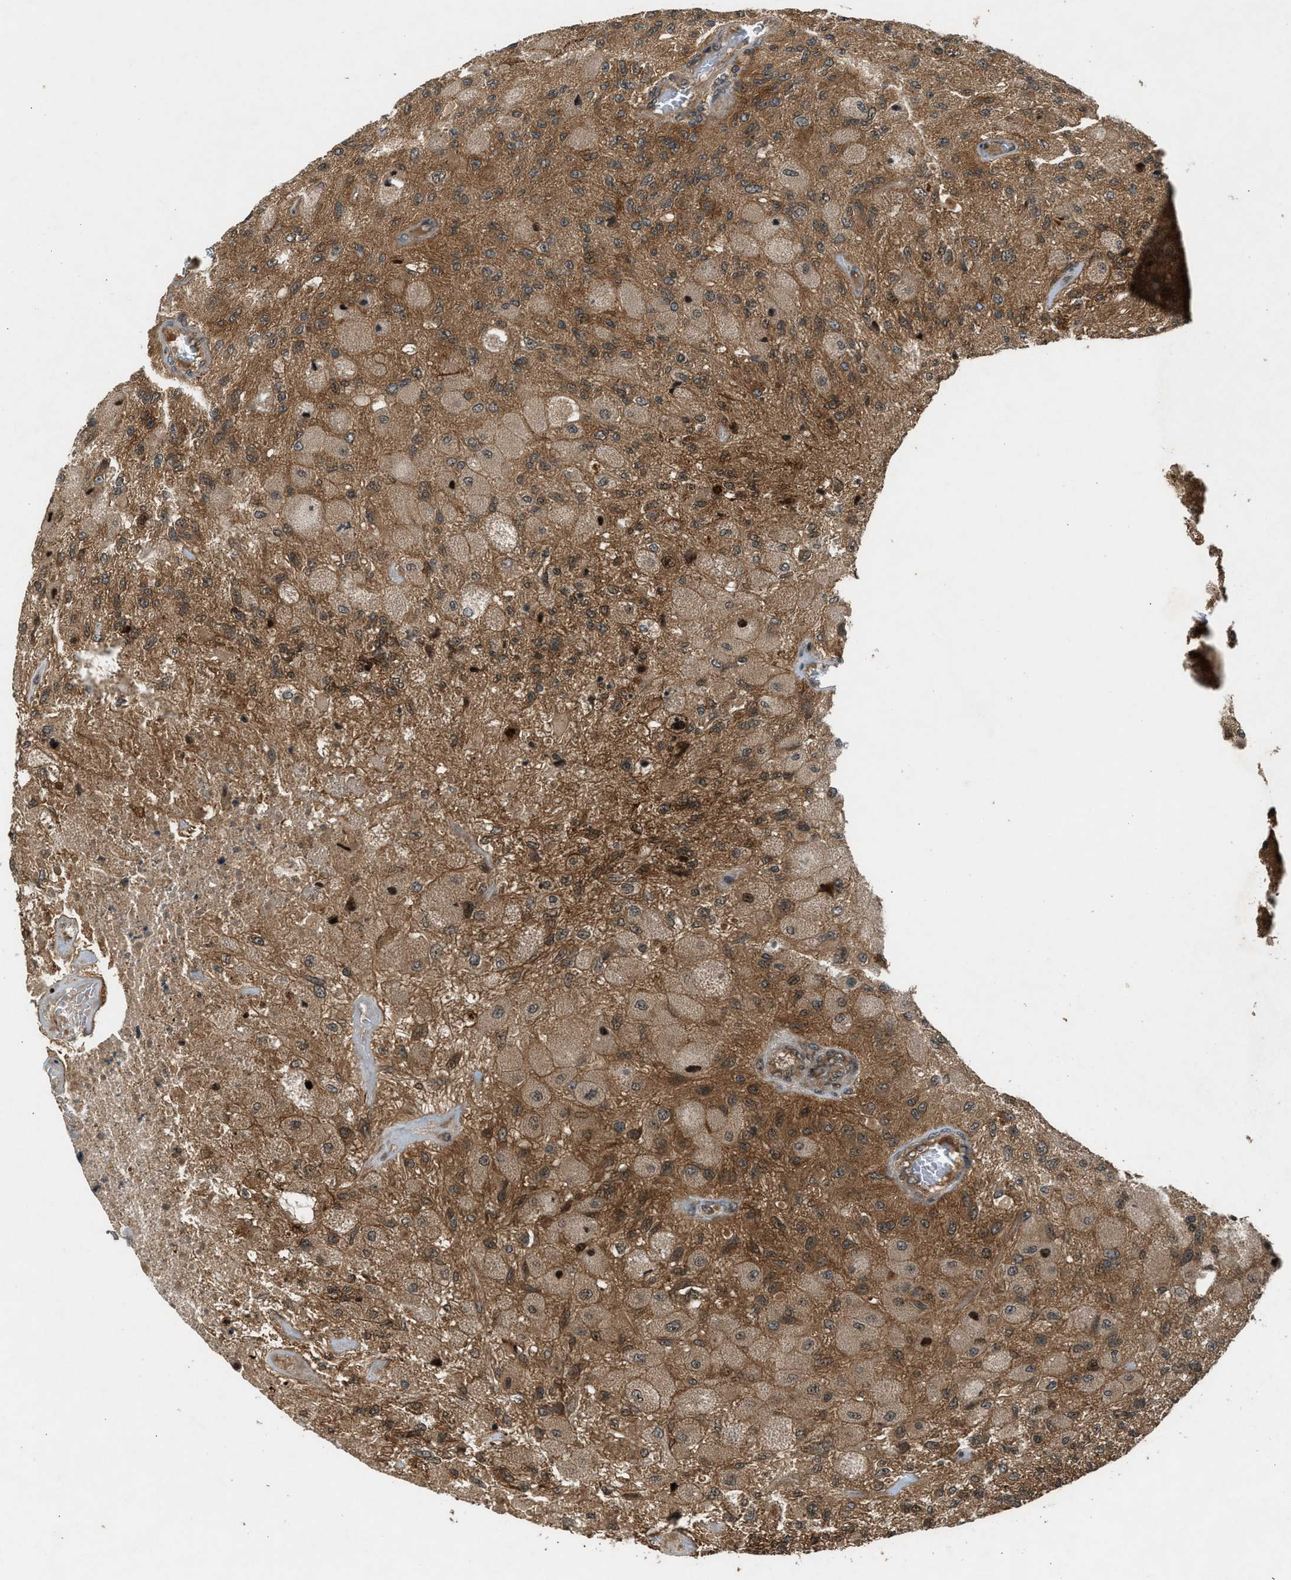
{"staining": {"intensity": "moderate", "quantity": ">75%", "location": "cytoplasmic/membranous"}, "tissue": "glioma", "cell_type": "Tumor cells", "image_type": "cancer", "snomed": [{"axis": "morphology", "description": "Normal tissue, NOS"}, {"axis": "morphology", "description": "Glioma, malignant, High grade"}, {"axis": "topography", "description": "Cerebral cortex"}], "caption": "Immunohistochemical staining of glioma exhibits medium levels of moderate cytoplasmic/membranous positivity in about >75% of tumor cells. (IHC, brightfield microscopy, high magnification).", "gene": "TXNL1", "patient": {"sex": "male", "age": 77}}